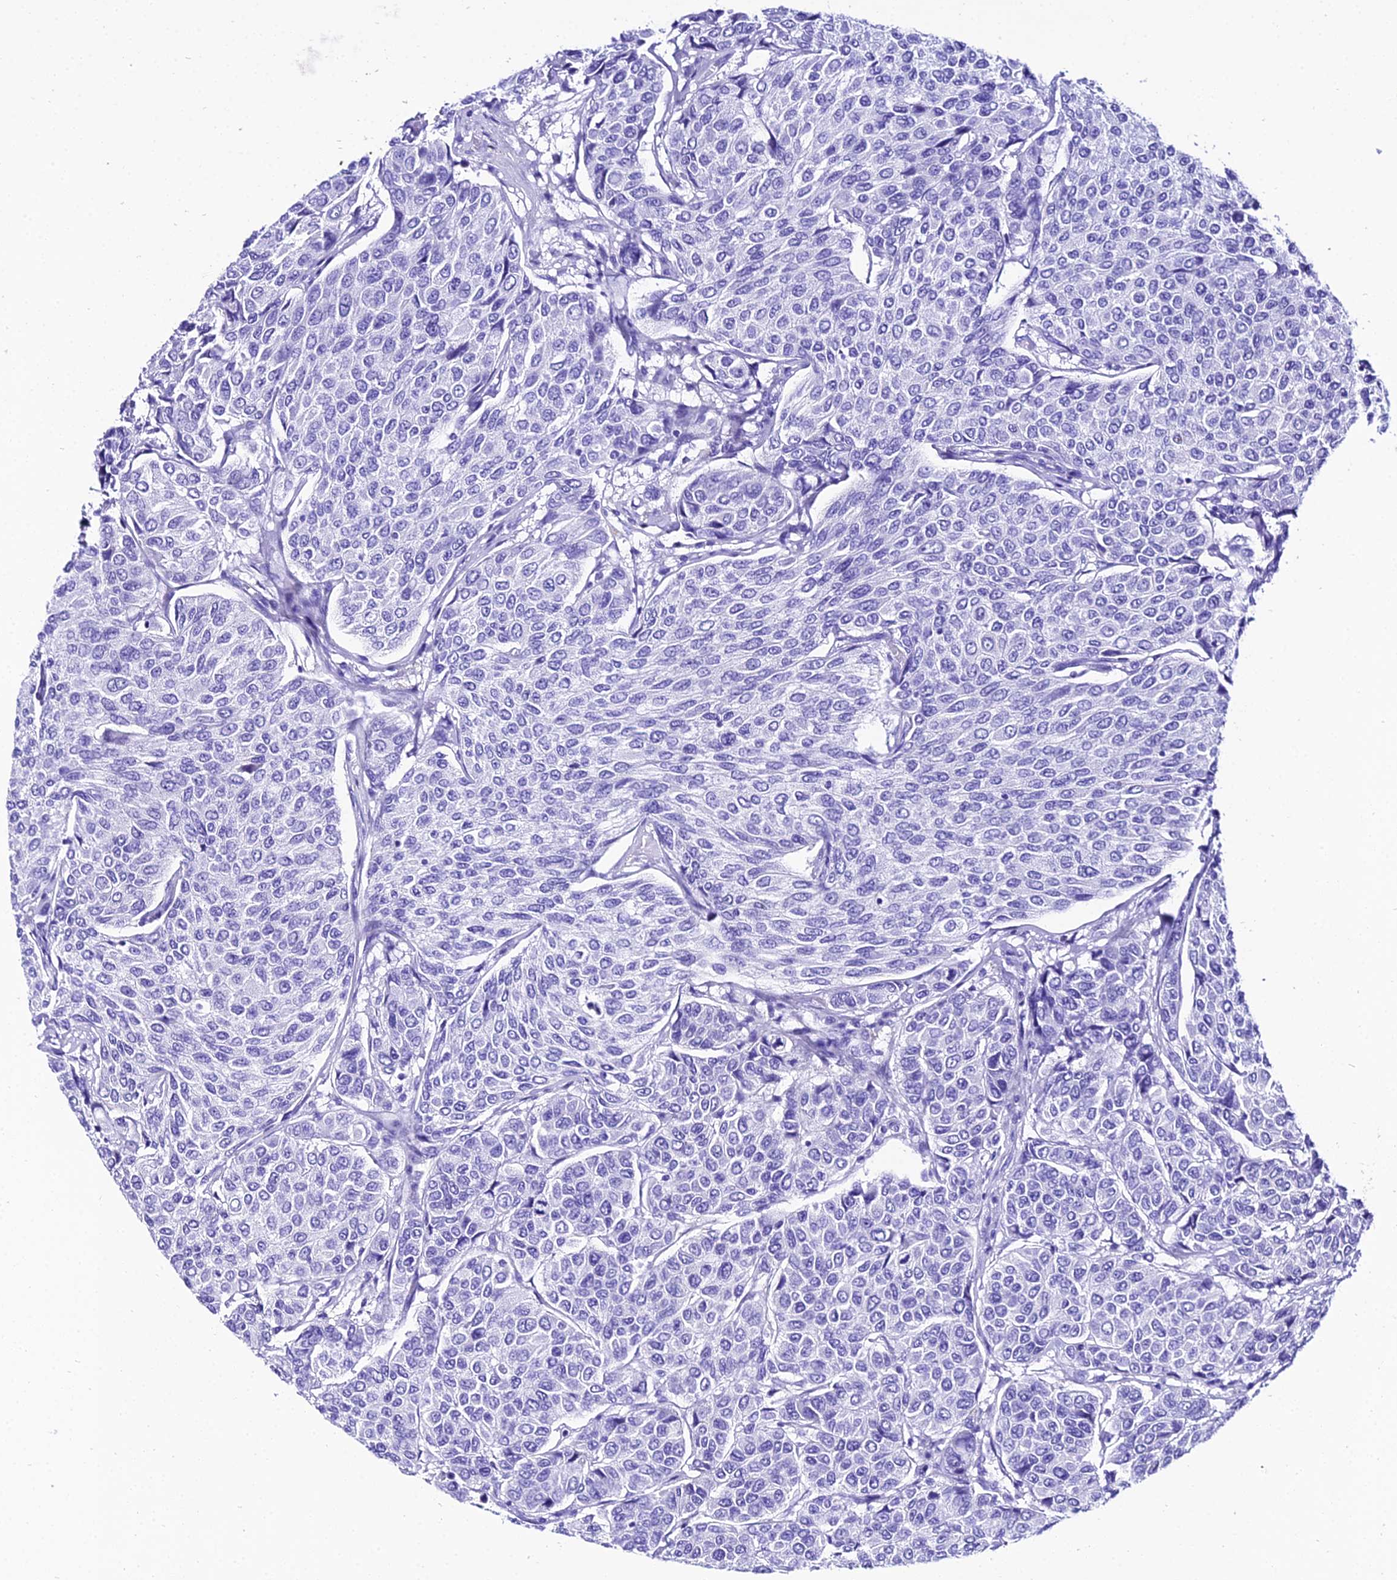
{"staining": {"intensity": "negative", "quantity": "none", "location": "none"}, "tissue": "breast cancer", "cell_type": "Tumor cells", "image_type": "cancer", "snomed": [{"axis": "morphology", "description": "Duct carcinoma"}, {"axis": "topography", "description": "Breast"}], "caption": "The photomicrograph shows no significant positivity in tumor cells of breast cancer (intraductal carcinoma).", "gene": "TRMT44", "patient": {"sex": "female", "age": 55}}